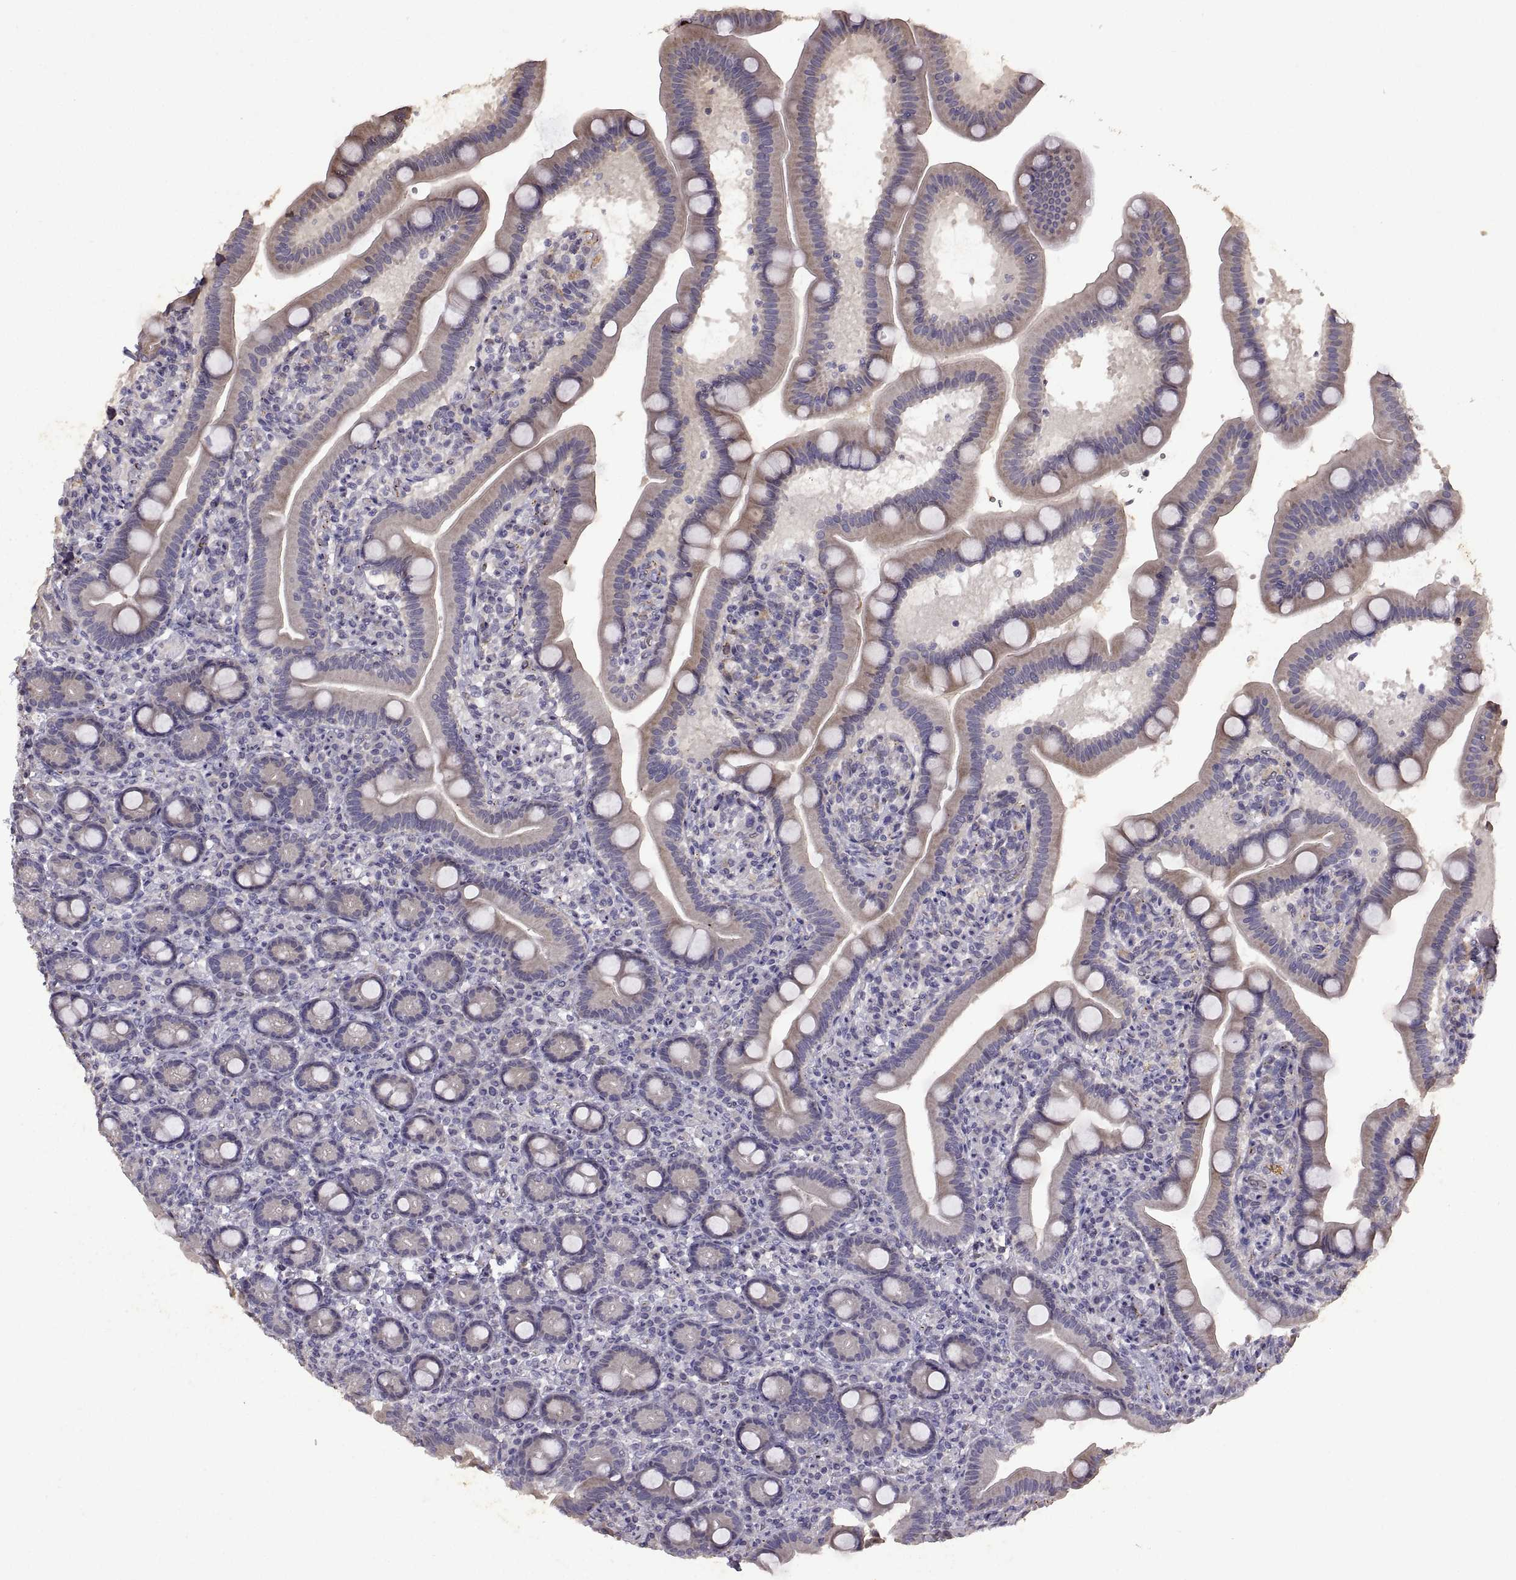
{"staining": {"intensity": "weak", "quantity": "<25%", "location": "cytoplasmic/membranous"}, "tissue": "small intestine", "cell_type": "Glandular cells", "image_type": "normal", "snomed": [{"axis": "morphology", "description": "Normal tissue, NOS"}, {"axis": "topography", "description": "Small intestine"}], "caption": "This is a photomicrograph of immunohistochemistry staining of benign small intestine, which shows no staining in glandular cells. Nuclei are stained in blue.", "gene": "DEFB136", "patient": {"sex": "male", "age": 66}}